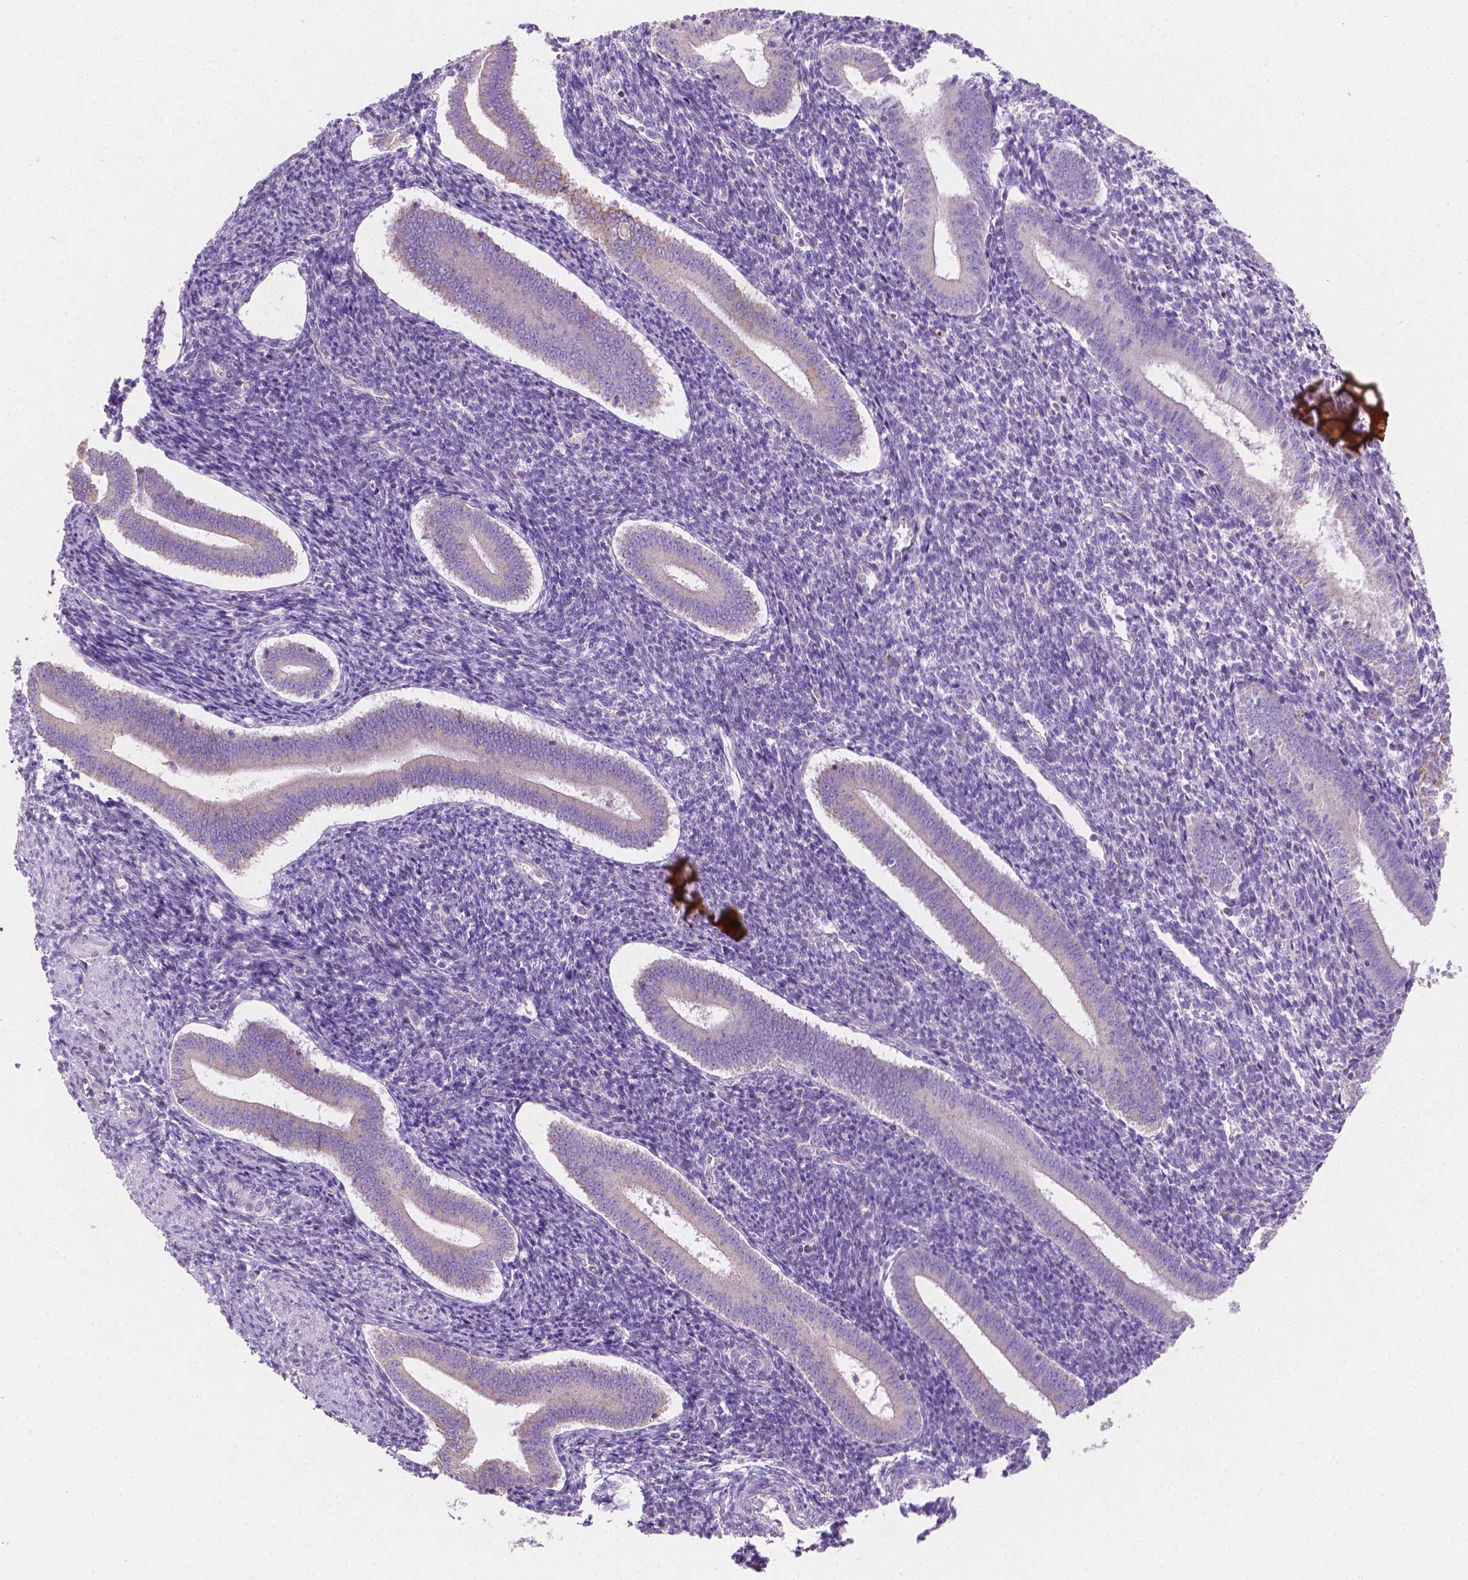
{"staining": {"intensity": "negative", "quantity": "none", "location": "none"}, "tissue": "endometrium", "cell_type": "Cells in endometrial stroma", "image_type": "normal", "snomed": [{"axis": "morphology", "description": "Normal tissue, NOS"}, {"axis": "topography", "description": "Endometrium"}], "caption": "High magnification brightfield microscopy of normal endometrium stained with DAB (3,3'-diaminobenzidine) (brown) and counterstained with hematoxylin (blue): cells in endometrial stroma show no significant positivity.", "gene": "TMEM130", "patient": {"sex": "female", "age": 25}}